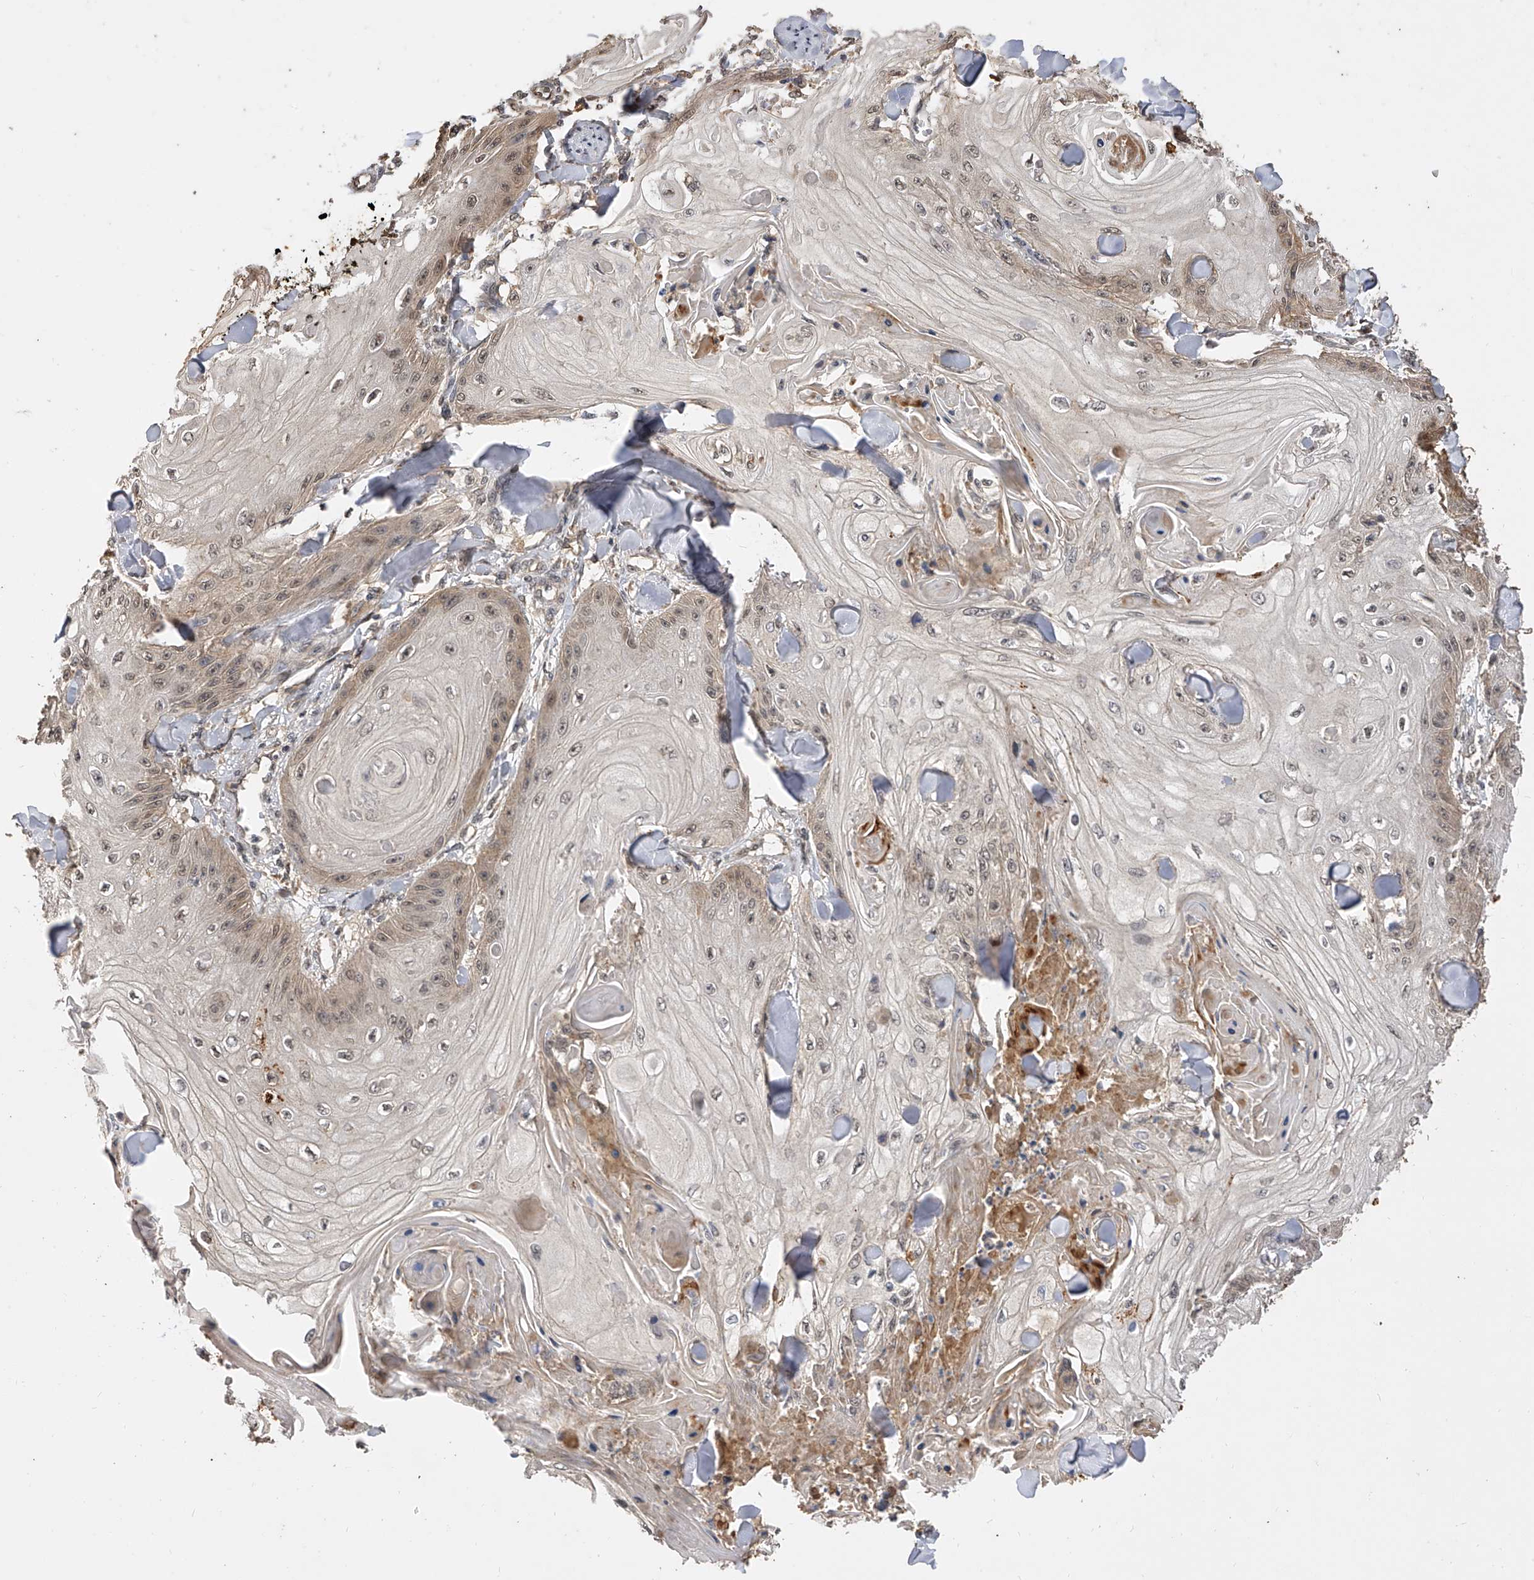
{"staining": {"intensity": "weak", "quantity": ">75%", "location": "cytoplasmic/membranous,nuclear"}, "tissue": "skin cancer", "cell_type": "Tumor cells", "image_type": "cancer", "snomed": [{"axis": "morphology", "description": "Squamous cell carcinoma, NOS"}, {"axis": "topography", "description": "Skin"}], "caption": "Human skin cancer stained with a protein marker displays weak staining in tumor cells.", "gene": "CFAP410", "patient": {"sex": "male", "age": 74}}